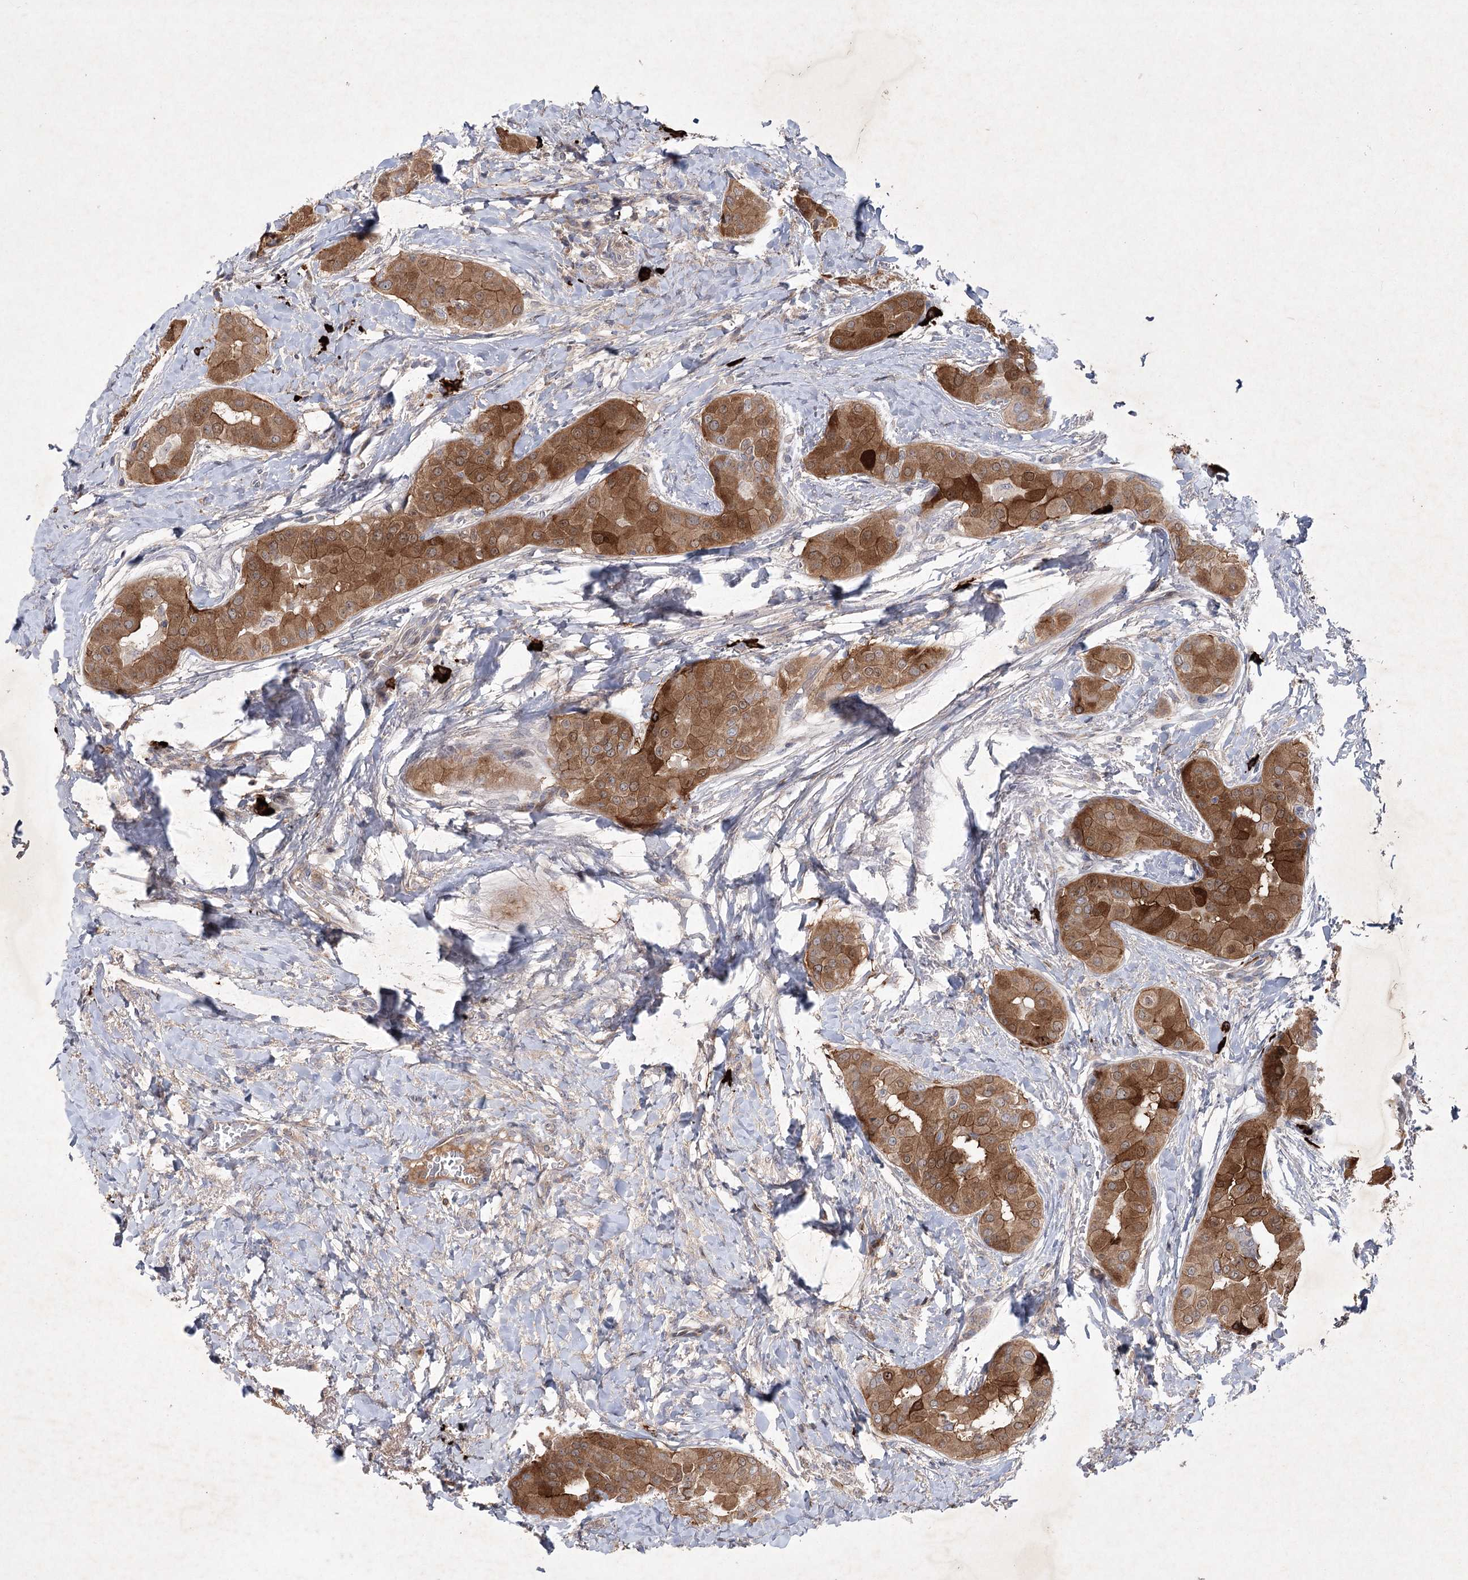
{"staining": {"intensity": "strong", "quantity": ">75%", "location": "cytoplasmic/membranous"}, "tissue": "thyroid cancer", "cell_type": "Tumor cells", "image_type": "cancer", "snomed": [{"axis": "morphology", "description": "Papillary adenocarcinoma, NOS"}, {"axis": "topography", "description": "Thyroid gland"}], "caption": "Approximately >75% of tumor cells in human papillary adenocarcinoma (thyroid) exhibit strong cytoplasmic/membranous protein staining as visualized by brown immunohistochemical staining.", "gene": "MAP3K13", "patient": {"sex": "male", "age": 33}}